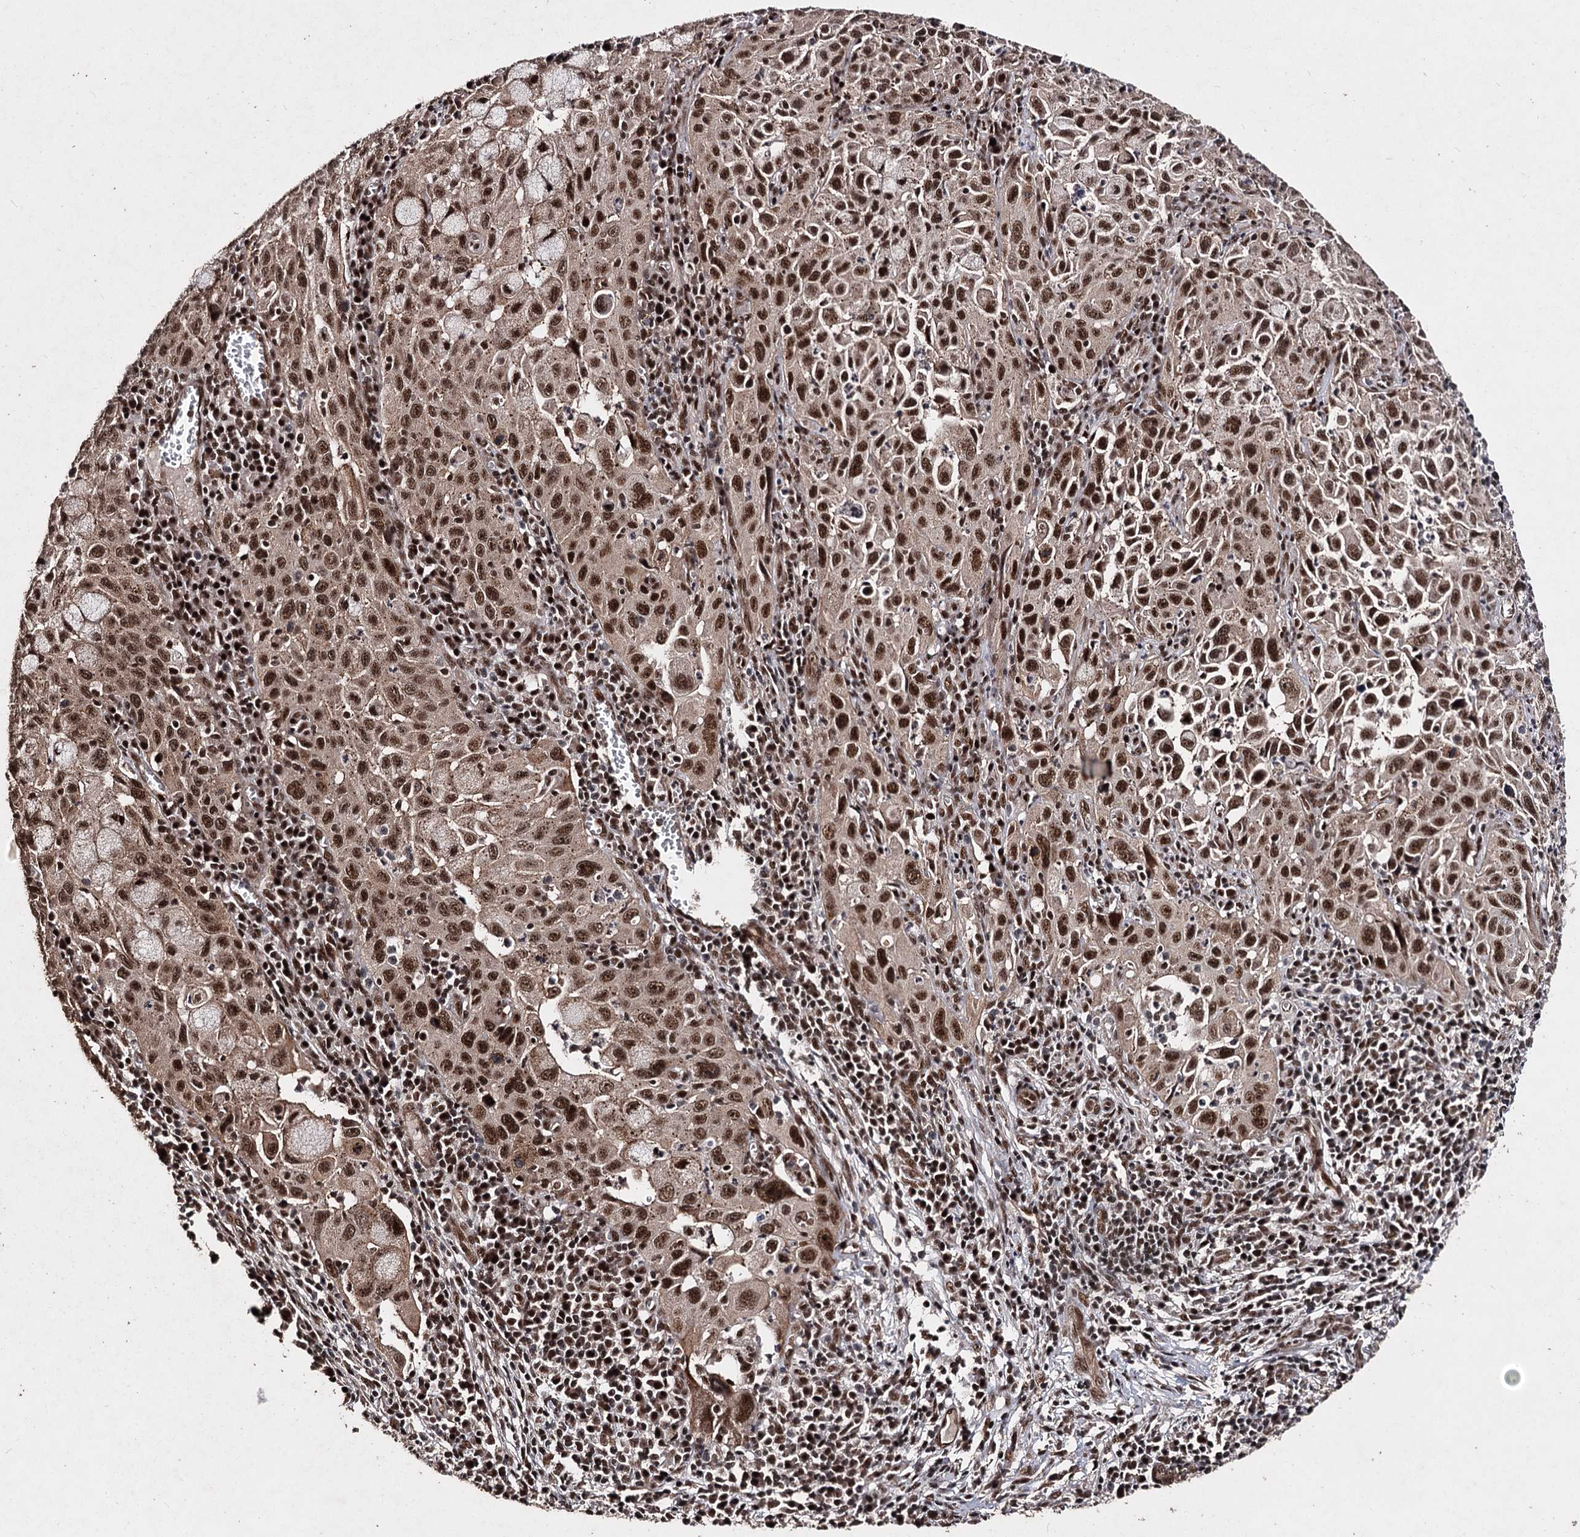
{"staining": {"intensity": "strong", "quantity": ">75%", "location": "nuclear"}, "tissue": "cervical cancer", "cell_type": "Tumor cells", "image_type": "cancer", "snomed": [{"axis": "morphology", "description": "Squamous cell carcinoma, NOS"}, {"axis": "topography", "description": "Cervix"}], "caption": "A brown stain shows strong nuclear expression of a protein in human cervical squamous cell carcinoma tumor cells. The protein is stained brown, and the nuclei are stained in blue (DAB IHC with brightfield microscopy, high magnification).", "gene": "U2SURP", "patient": {"sex": "female", "age": 42}}